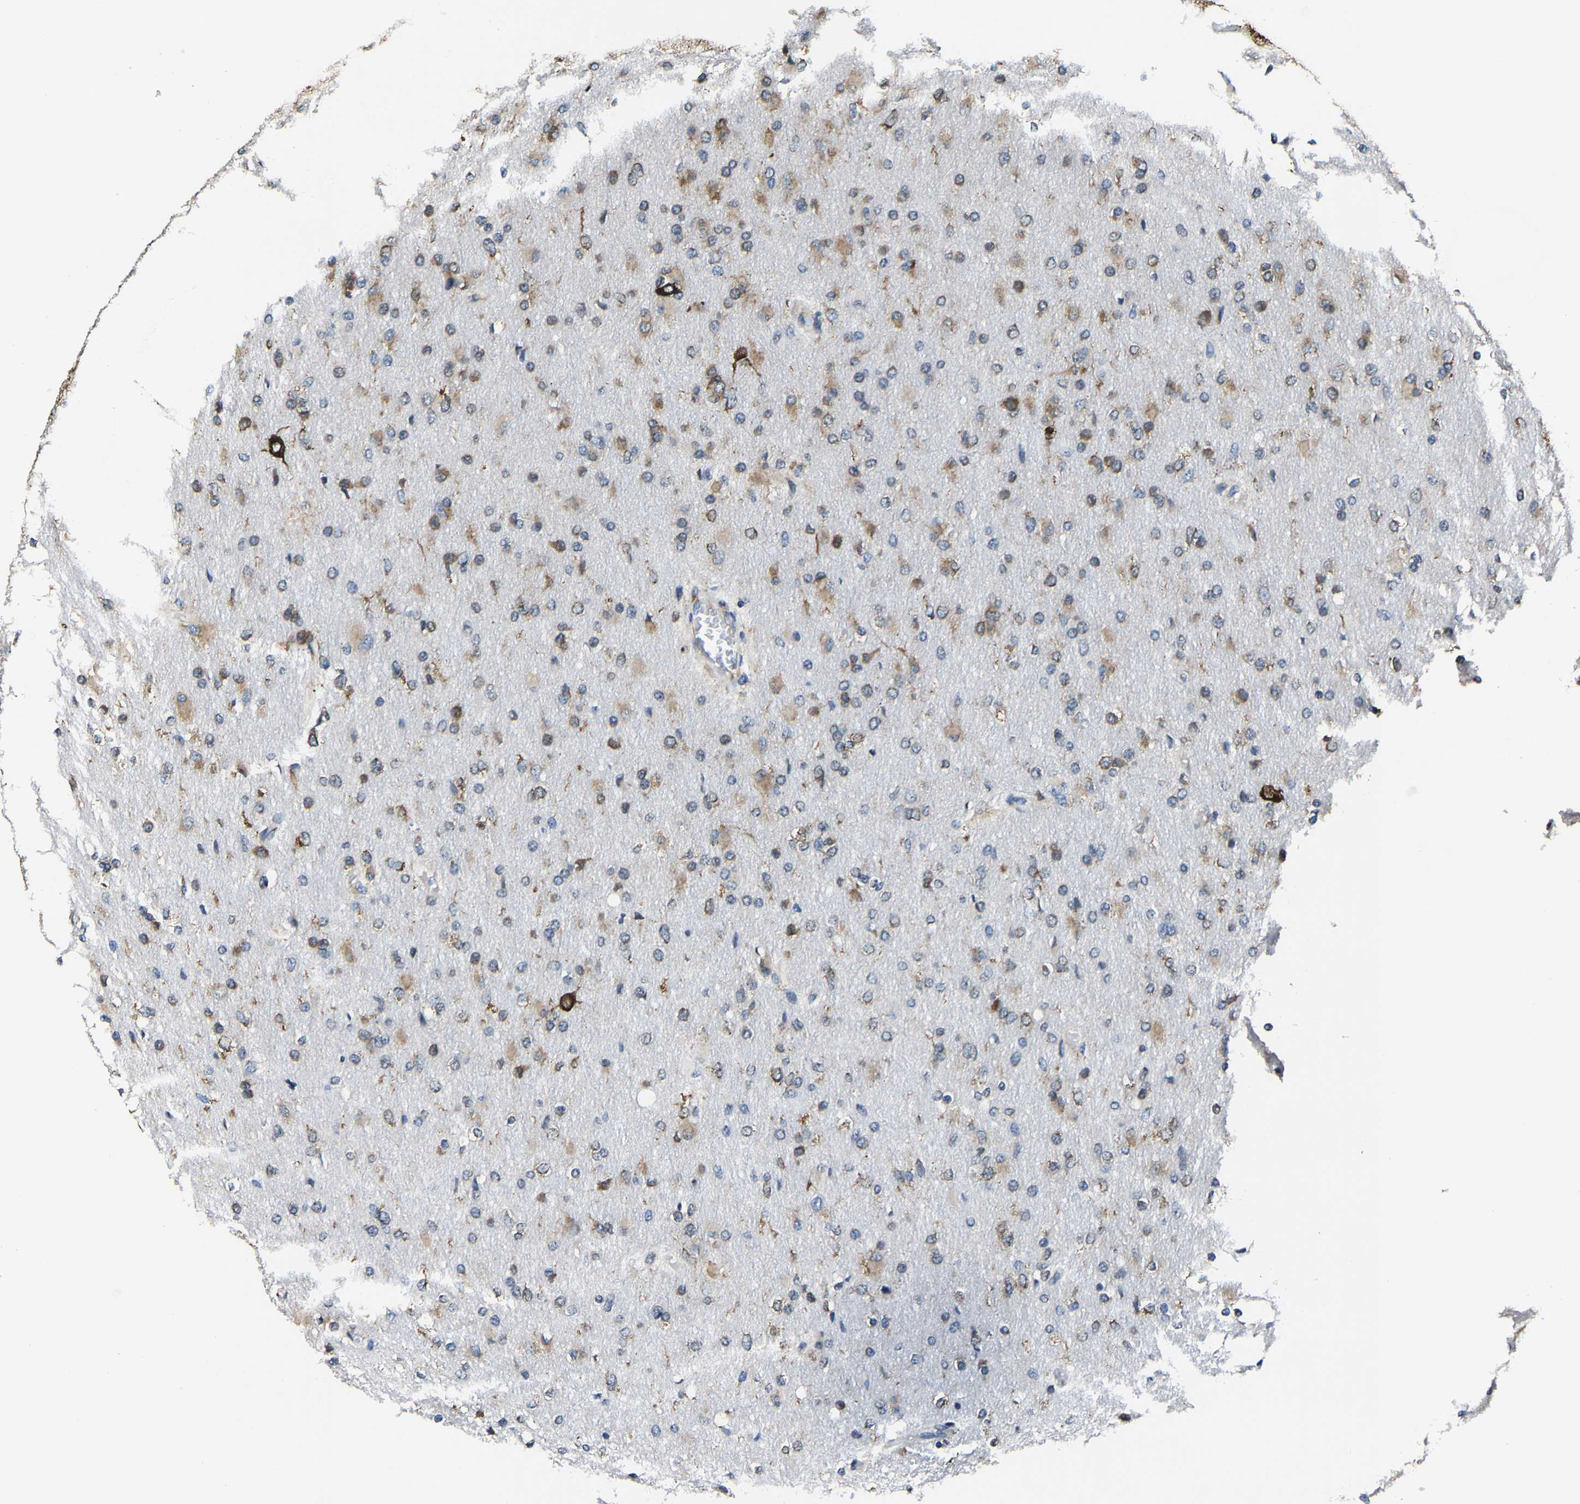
{"staining": {"intensity": "weak", "quantity": "25%-75%", "location": "cytoplasmic/membranous"}, "tissue": "glioma", "cell_type": "Tumor cells", "image_type": "cancer", "snomed": [{"axis": "morphology", "description": "Glioma, malignant, High grade"}, {"axis": "topography", "description": "Cerebral cortex"}], "caption": "Tumor cells show low levels of weak cytoplasmic/membranous positivity in about 25%-75% of cells in malignant glioma (high-grade). The staining was performed using DAB to visualize the protein expression in brown, while the nuclei were stained in blue with hematoxylin (Magnification: 20x).", "gene": "G3BP2", "patient": {"sex": "female", "age": 36}}